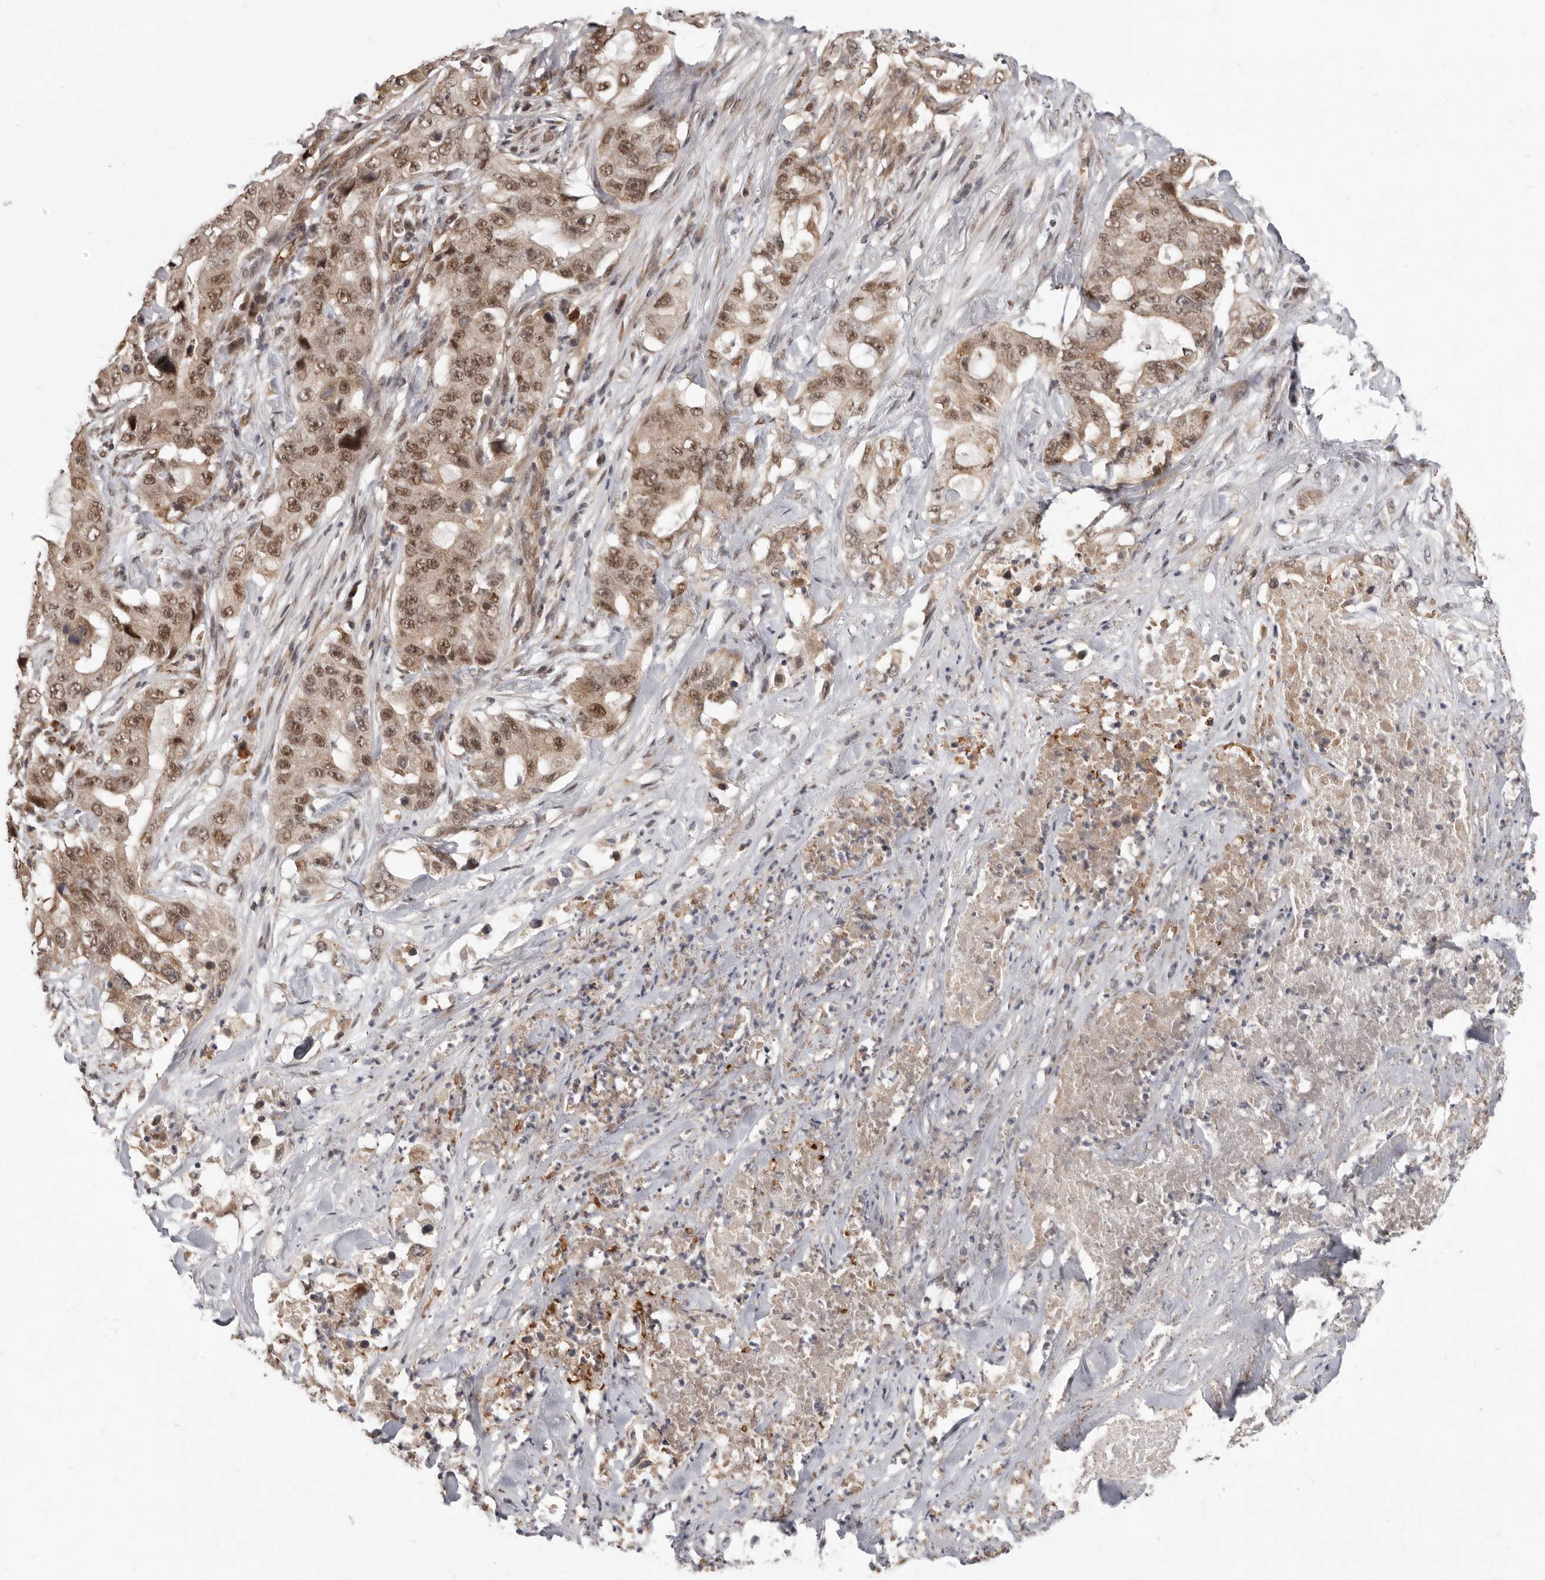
{"staining": {"intensity": "moderate", "quantity": ">75%", "location": "nuclear"}, "tissue": "lung cancer", "cell_type": "Tumor cells", "image_type": "cancer", "snomed": [{"axis": "morphology", "description": "Adenocarcinoma, NOS"}, {"axis": "topography", "description": "Lung"}], "caption": "Lung cancer (adenocarcinoma) stained with a protein marker reveals moderate staining in tumor cells.", "gene": "NCOA3", "patient": {"sex": "female", "age": 51}}